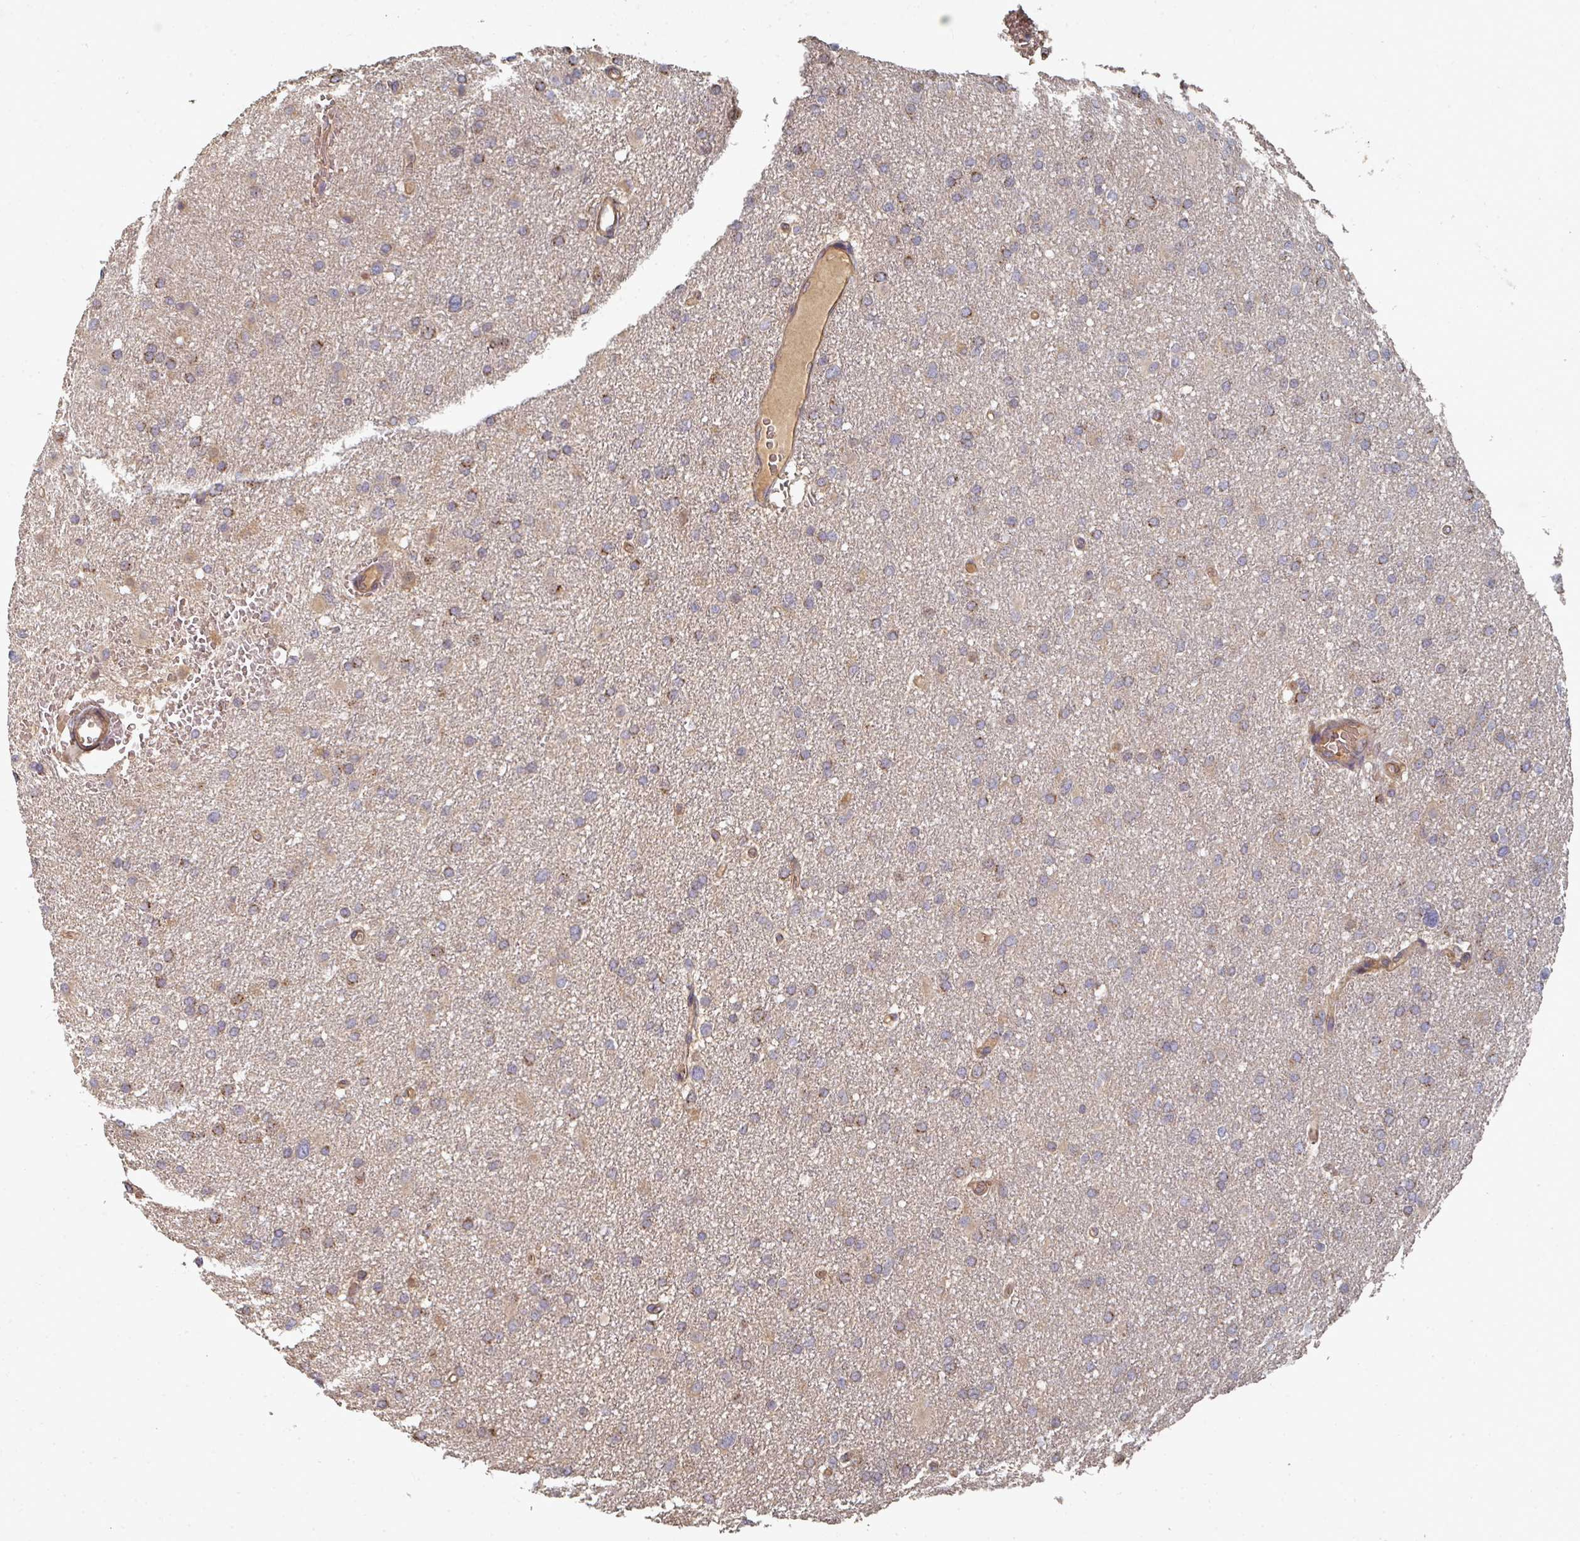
{"staining": {"intensity": "moderate", "quantity": "25%-75%", "location": "cytoplasmic/membranous"}, "tissue": "glioma", "cell_type": "Tumor cells", "image_type": "cancer", "snomed": [{"axis": "morphology", "description": "Glioma, malignant, High grade"}, {"axis": "topography", "description": "Cerebral cortex"}], "caption": "Immunohistochemical staining of malignant glioma (high-grade) displays medium levels of moderate cytoplasmic/membranous expression in approximately 25%-75% of tumor cells.", "gene": "EDEM2", "patient": {"sex": "female", "age": 36}}